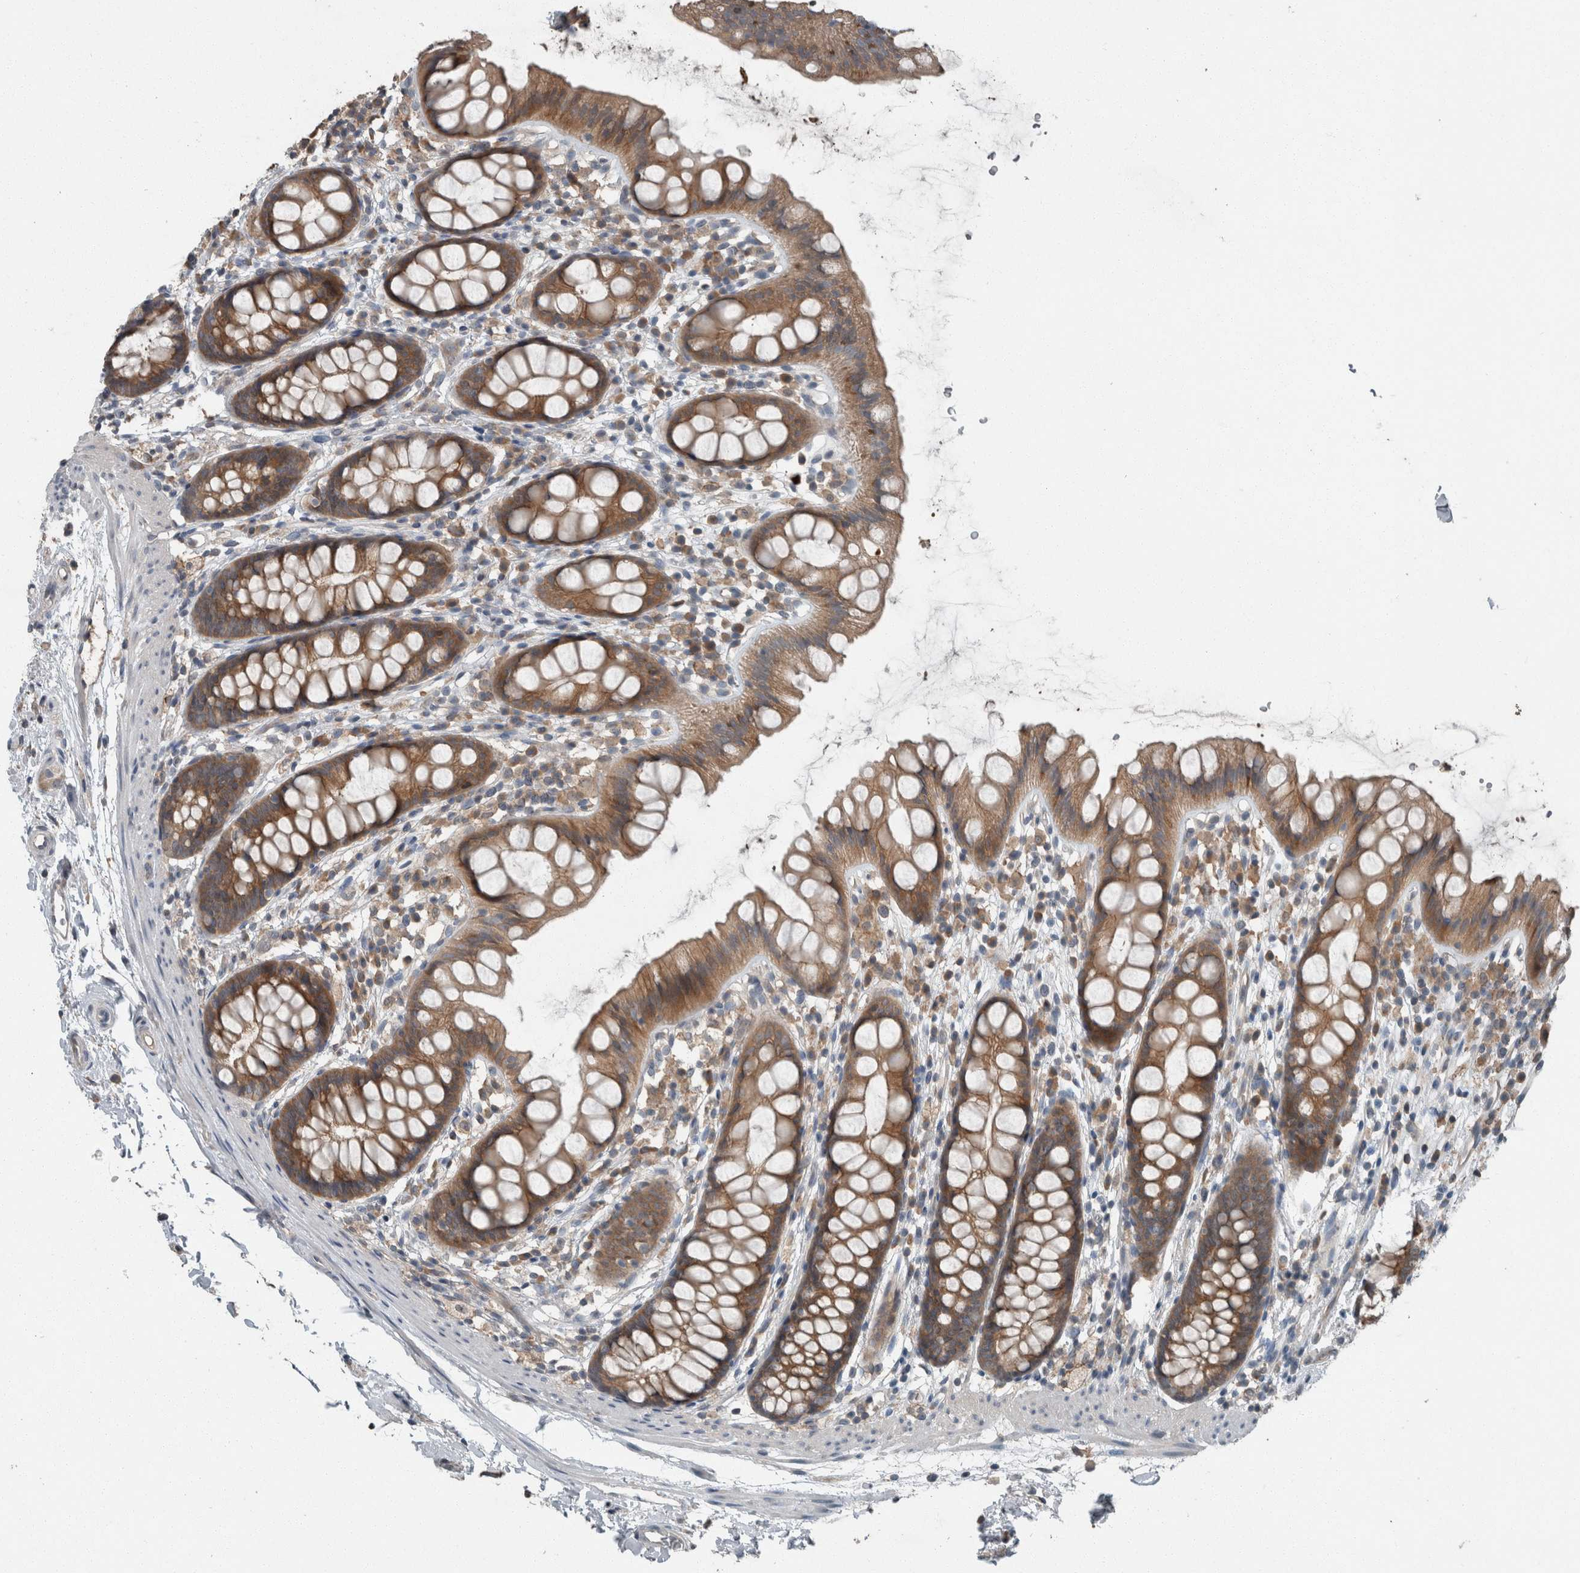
{"staining": {"intensity": "moderate", "quantity": ">75%", "location": "cytoplasmic/membranous"}, "tissue": "rectum", "cell_type": "Glandular cells", "image_type": "normal", "snomed": [{"axis": "morphology", "description": "Normal tissue, NOS"}, {"axis": "topography", "description": "Rectum"}], "caption": "The micrograph demonstrates a brown stain indicating the presence of a protein in the cytoplasmic/membranous of glandular cells in rectum. The protein of interest is stained brown, and the nuclei are stained in blue (DAB (3,3'-diaminobenzidine) IHC with brightfield microscopy, high magnification).", "gene": "KNTC1", "patient": {"sex": "female", "age": 65}}